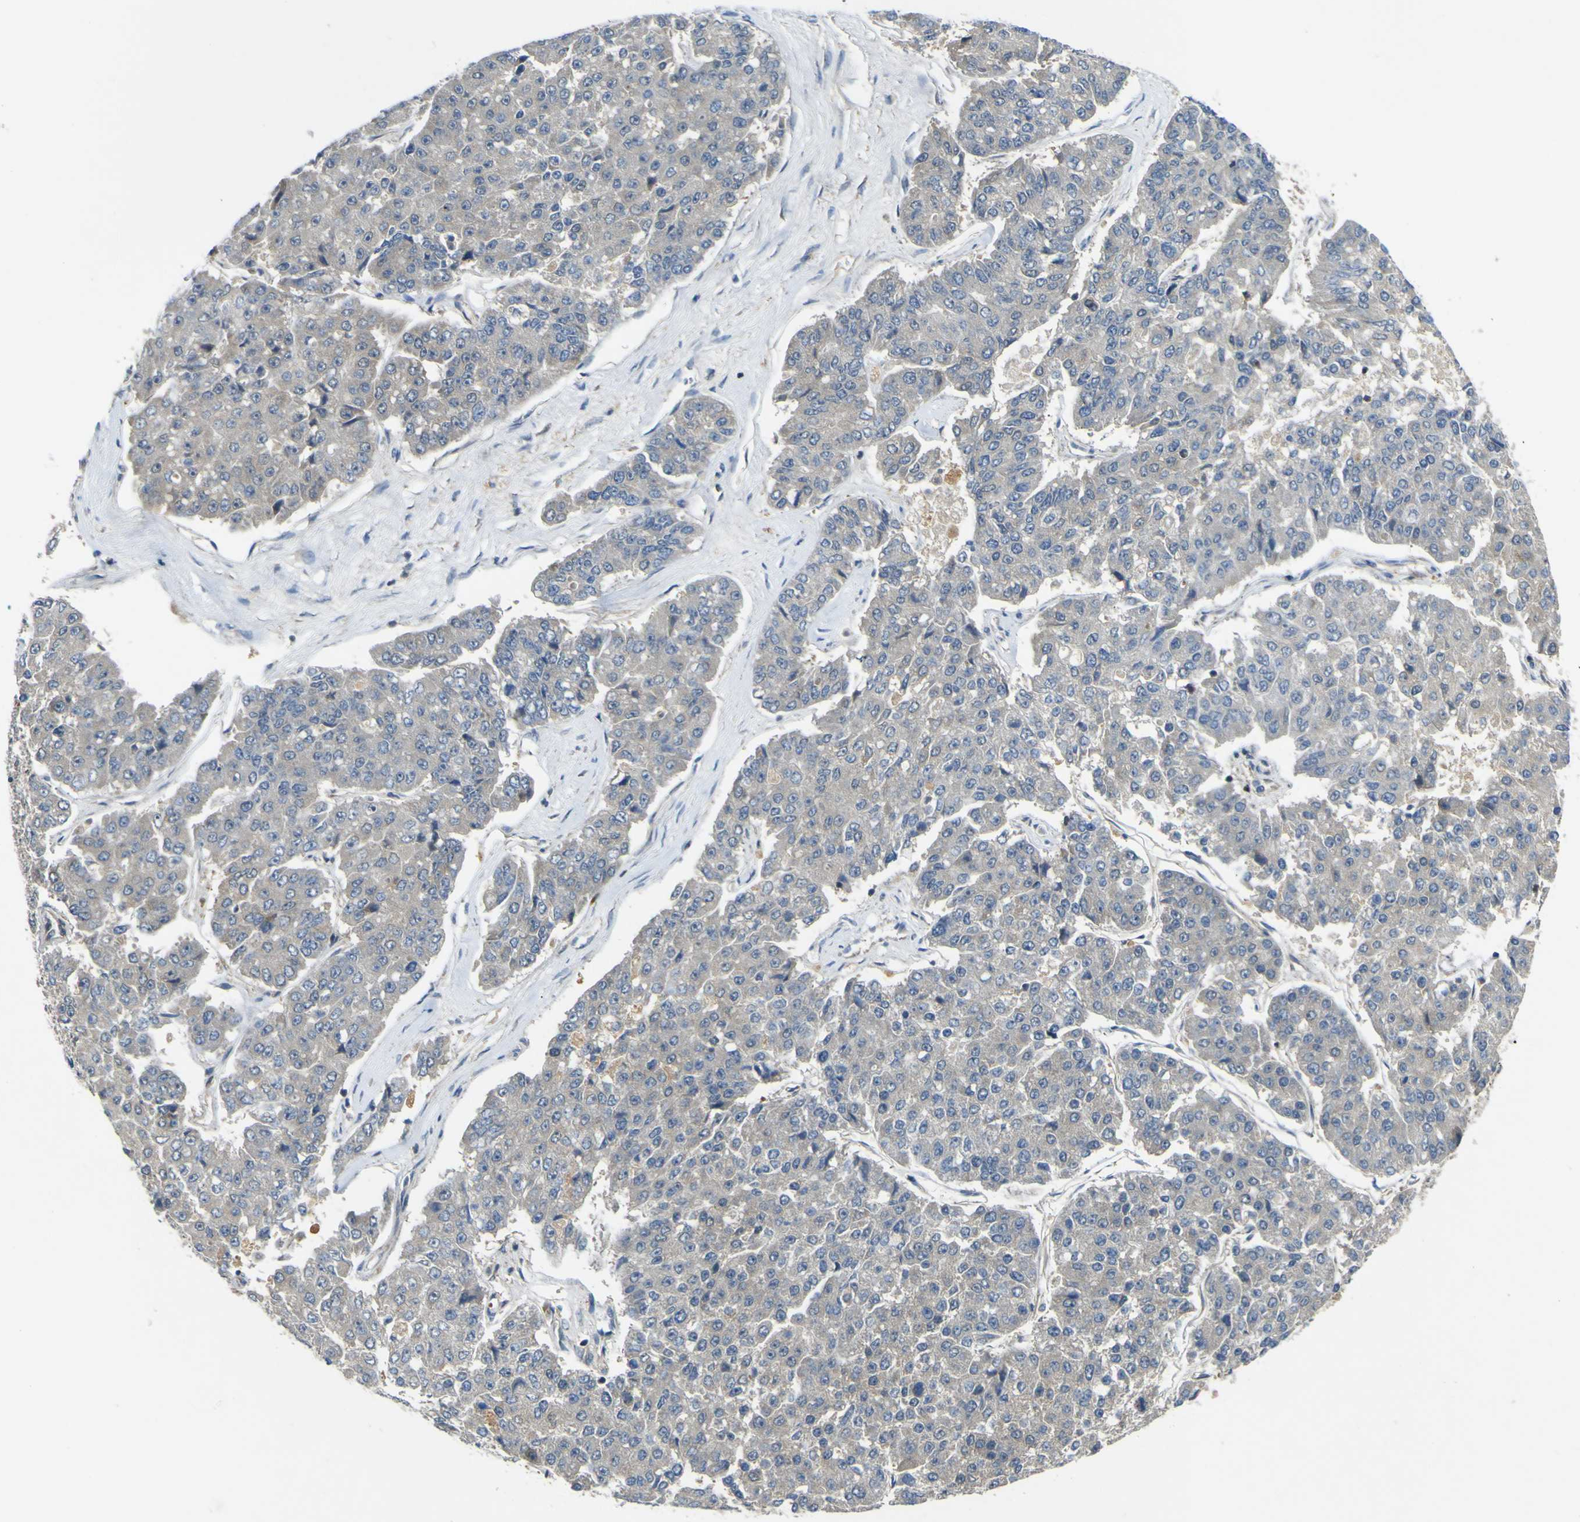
{"staining": {"intensity": "negative", "quantity": "none", "location": "none"}, "tissue": "pancreatic cancer", "cell_type": "Tumor cells", "image_type": "cancer", "snomed": [{"axis": "morphology", "description": "Adenocarcinoma, NOS"}, {"axis": "topography", "description": "Pancreas"}], "caption": "Immunohistochemical staining of pancreatic cancer (adenocarcinoma) demonstrates no significant staining in tumor cells.", "gene": "EML2", "patient": {"sex": "male", "age": 50}}